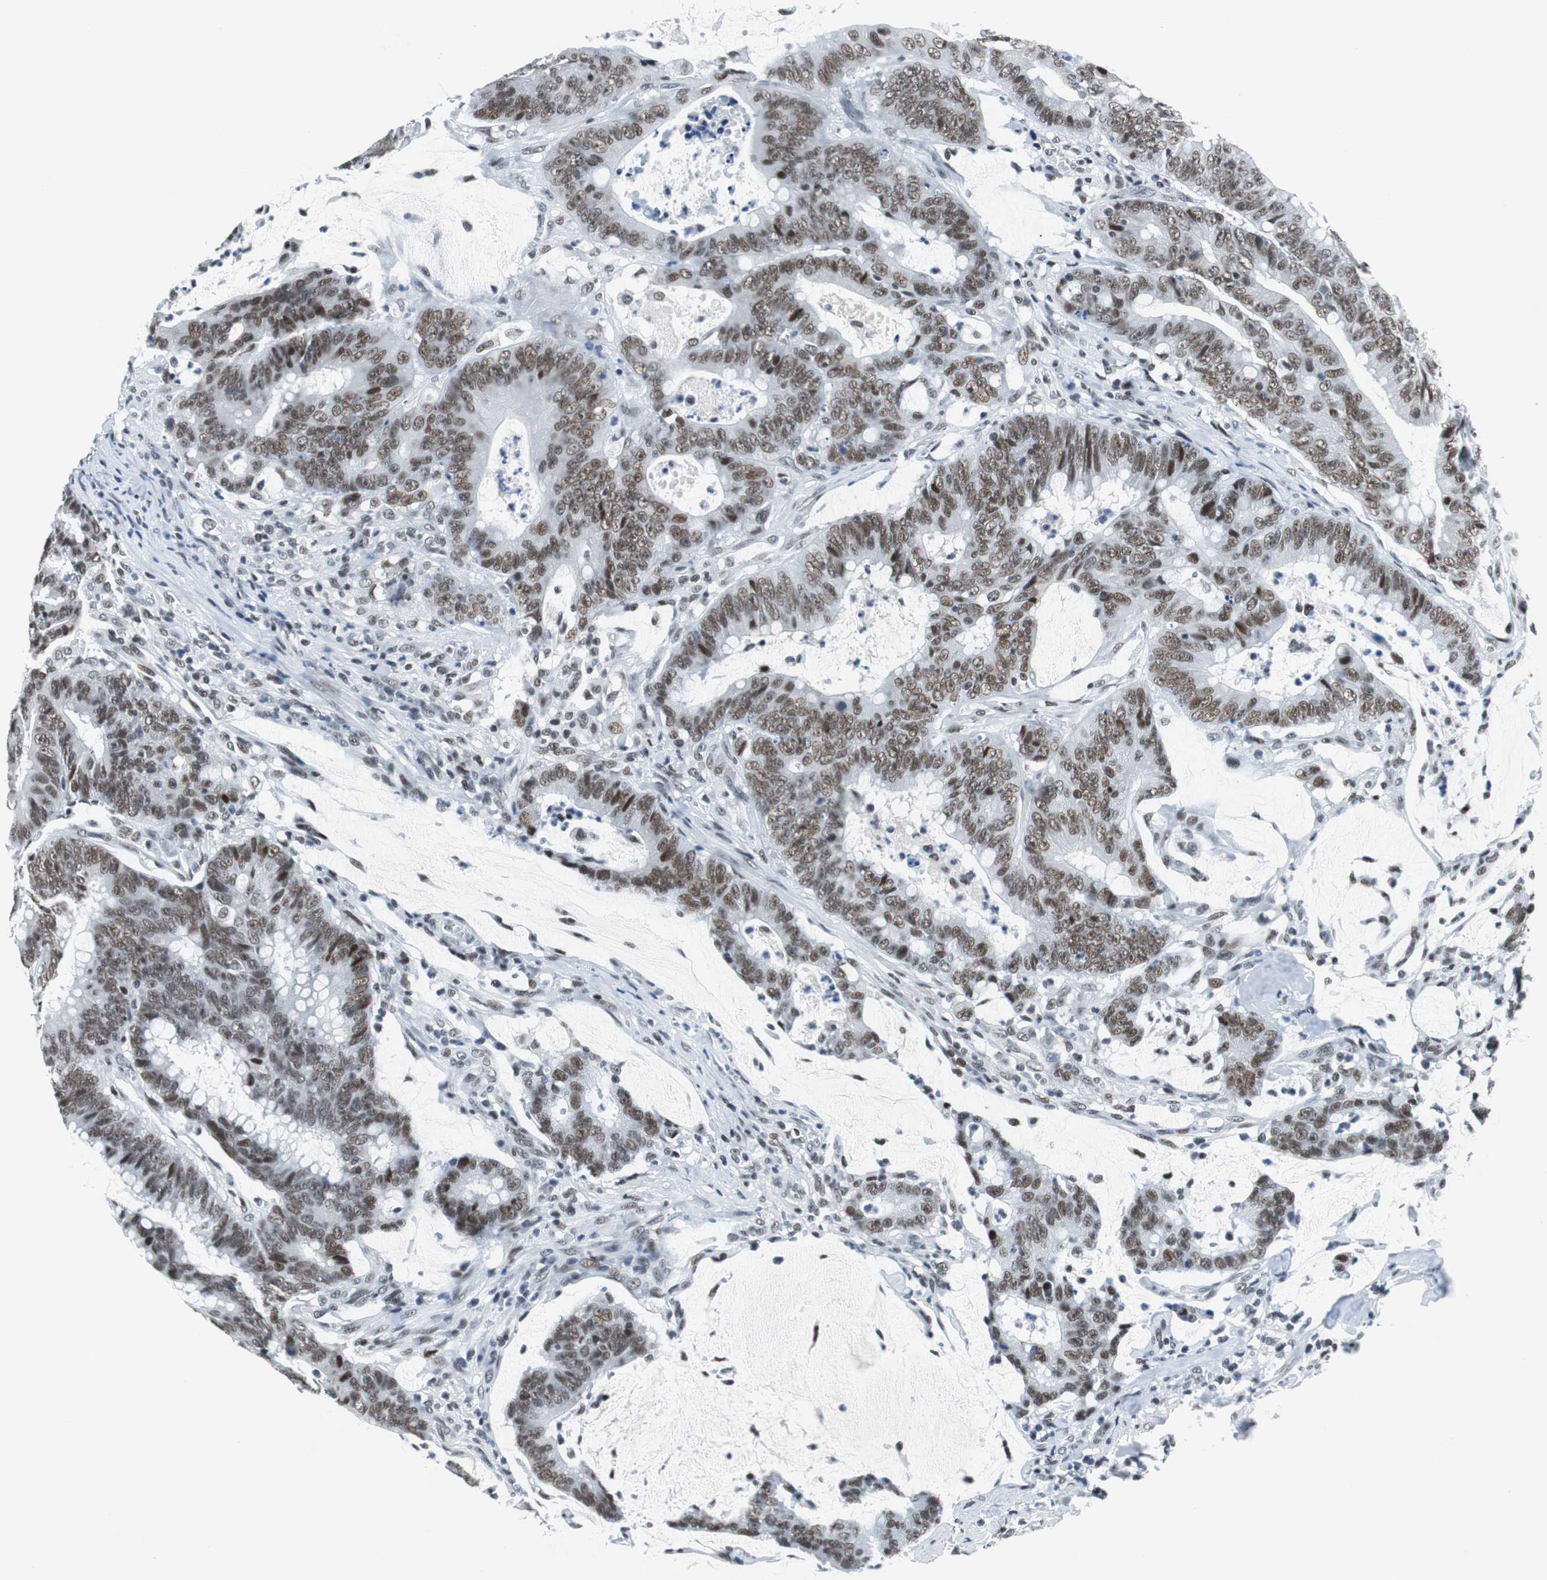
{"staining": {"intensity": "moderate", "quantity": ">75%", "location": "nuclear"}, "tissue": "colorectal cancer", "cell_type": "Tumor cells", "image_type": "cancer", "snomed": [{"axis": "morphology", "description": "Adenocarcinoma, NOS"}, {"axis": "topography", "description": "Colon"}], "caption": "Colorectal cancer (adenocarcinoma) was stained to show a protein in brown. There is medium levels of moderate nuclear expression in about >75% of tumor cells.", "gene": "HDAC3", "patient": {"sex": "male", "age": 45}}